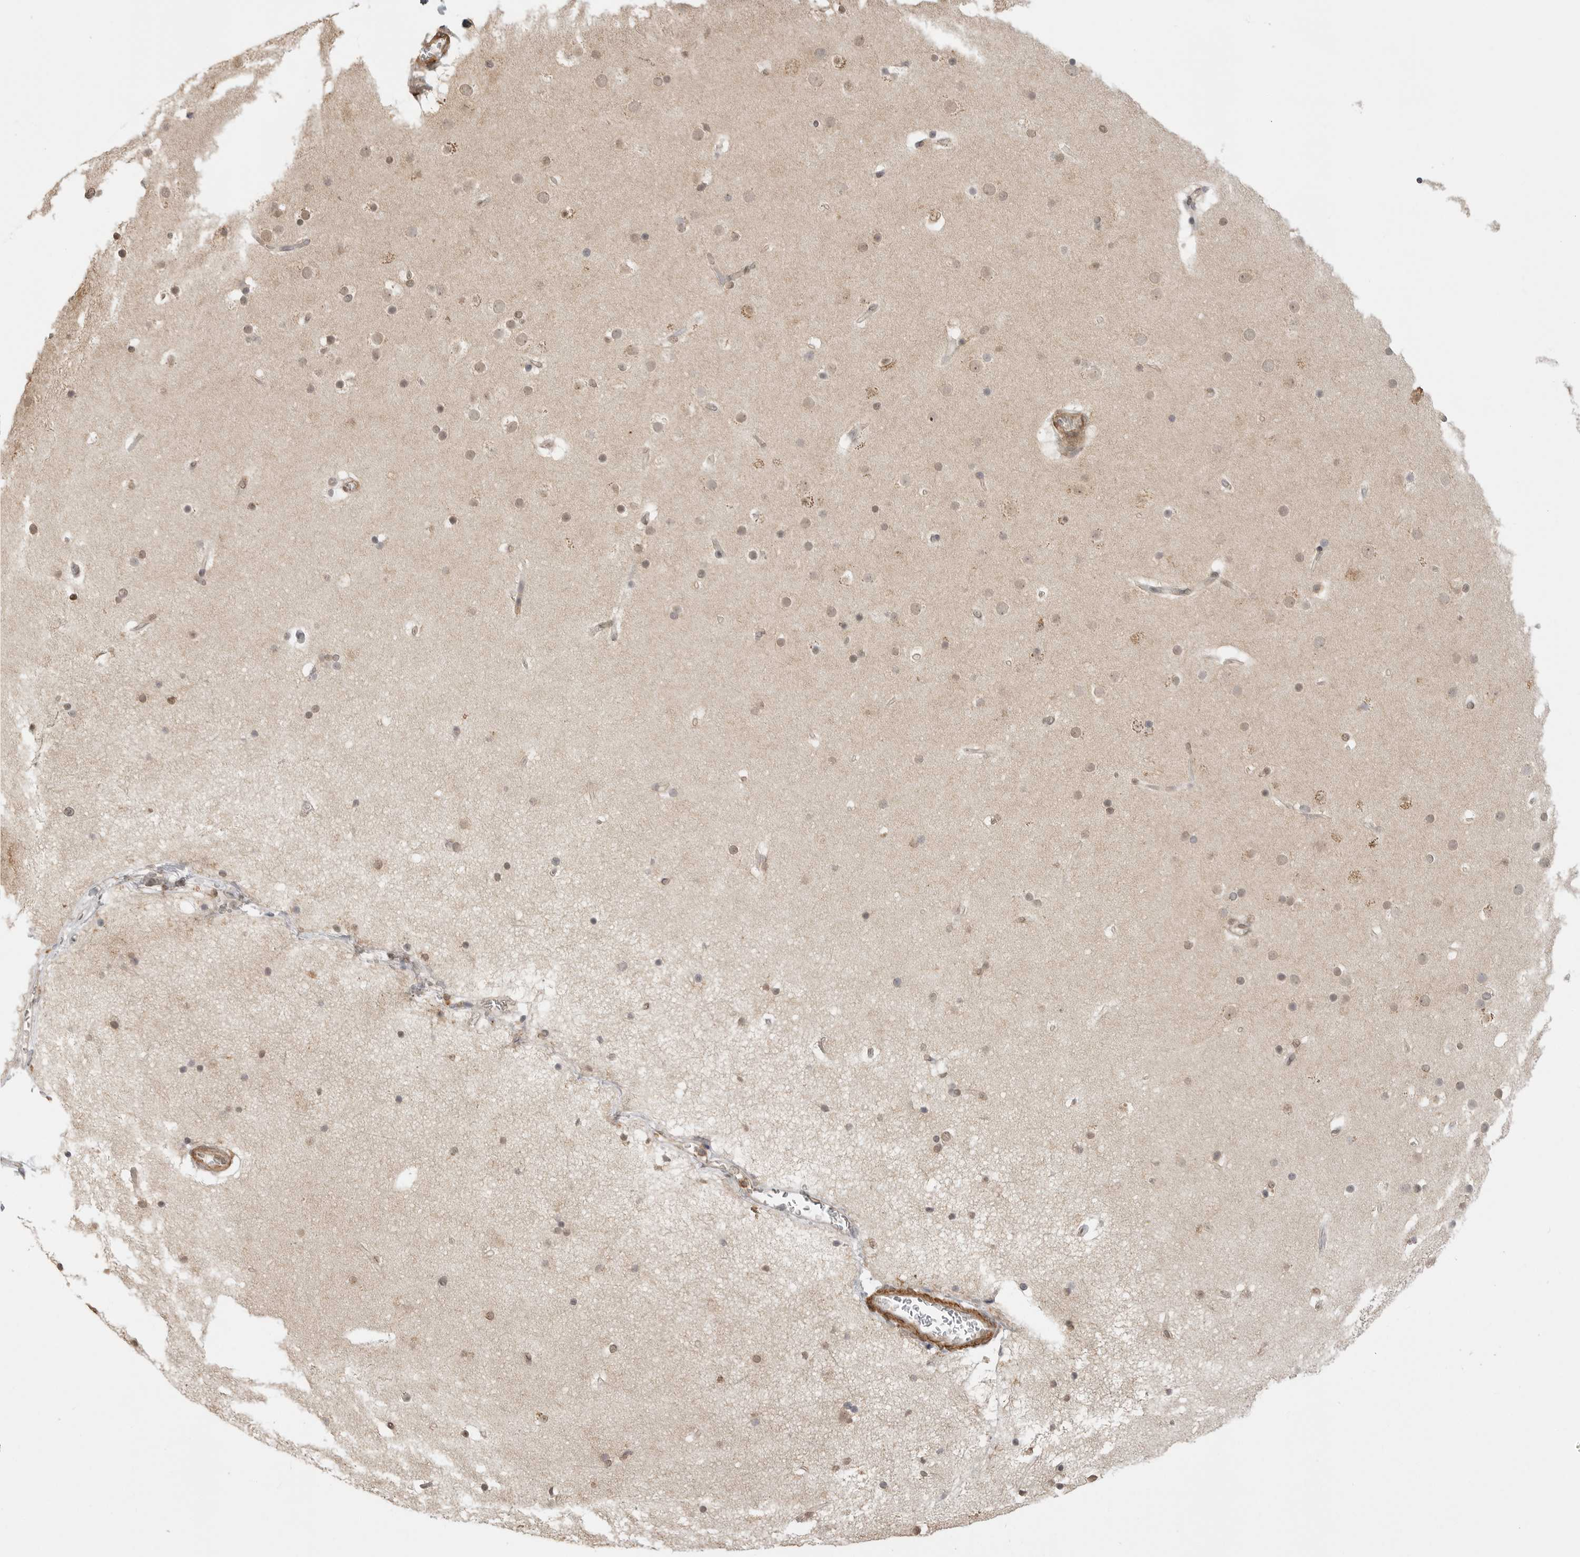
{"staining": {"intensity": "moderate", "quantity": "25%-75%", "location": "cytoplasmic/membranous"}, "tissue": "cerebral cortex", "cell_type": "Endothelial cells", "image_type": "normal", "snomed": [{"axis": "morphology", "description": "Normal tissue, NOS"}, {"axis": "topography", "description": "Cerebral cortex"}], "caption": "This photomicrograph shows immunohistochemistry staining of normal cerebral cortex, with medium moderate cytoplasmic/membranous expression in approximately 25%-75% of endothelial cells.", "gene": "GPC2", "patient": {"sex": "male", "age": 57}}